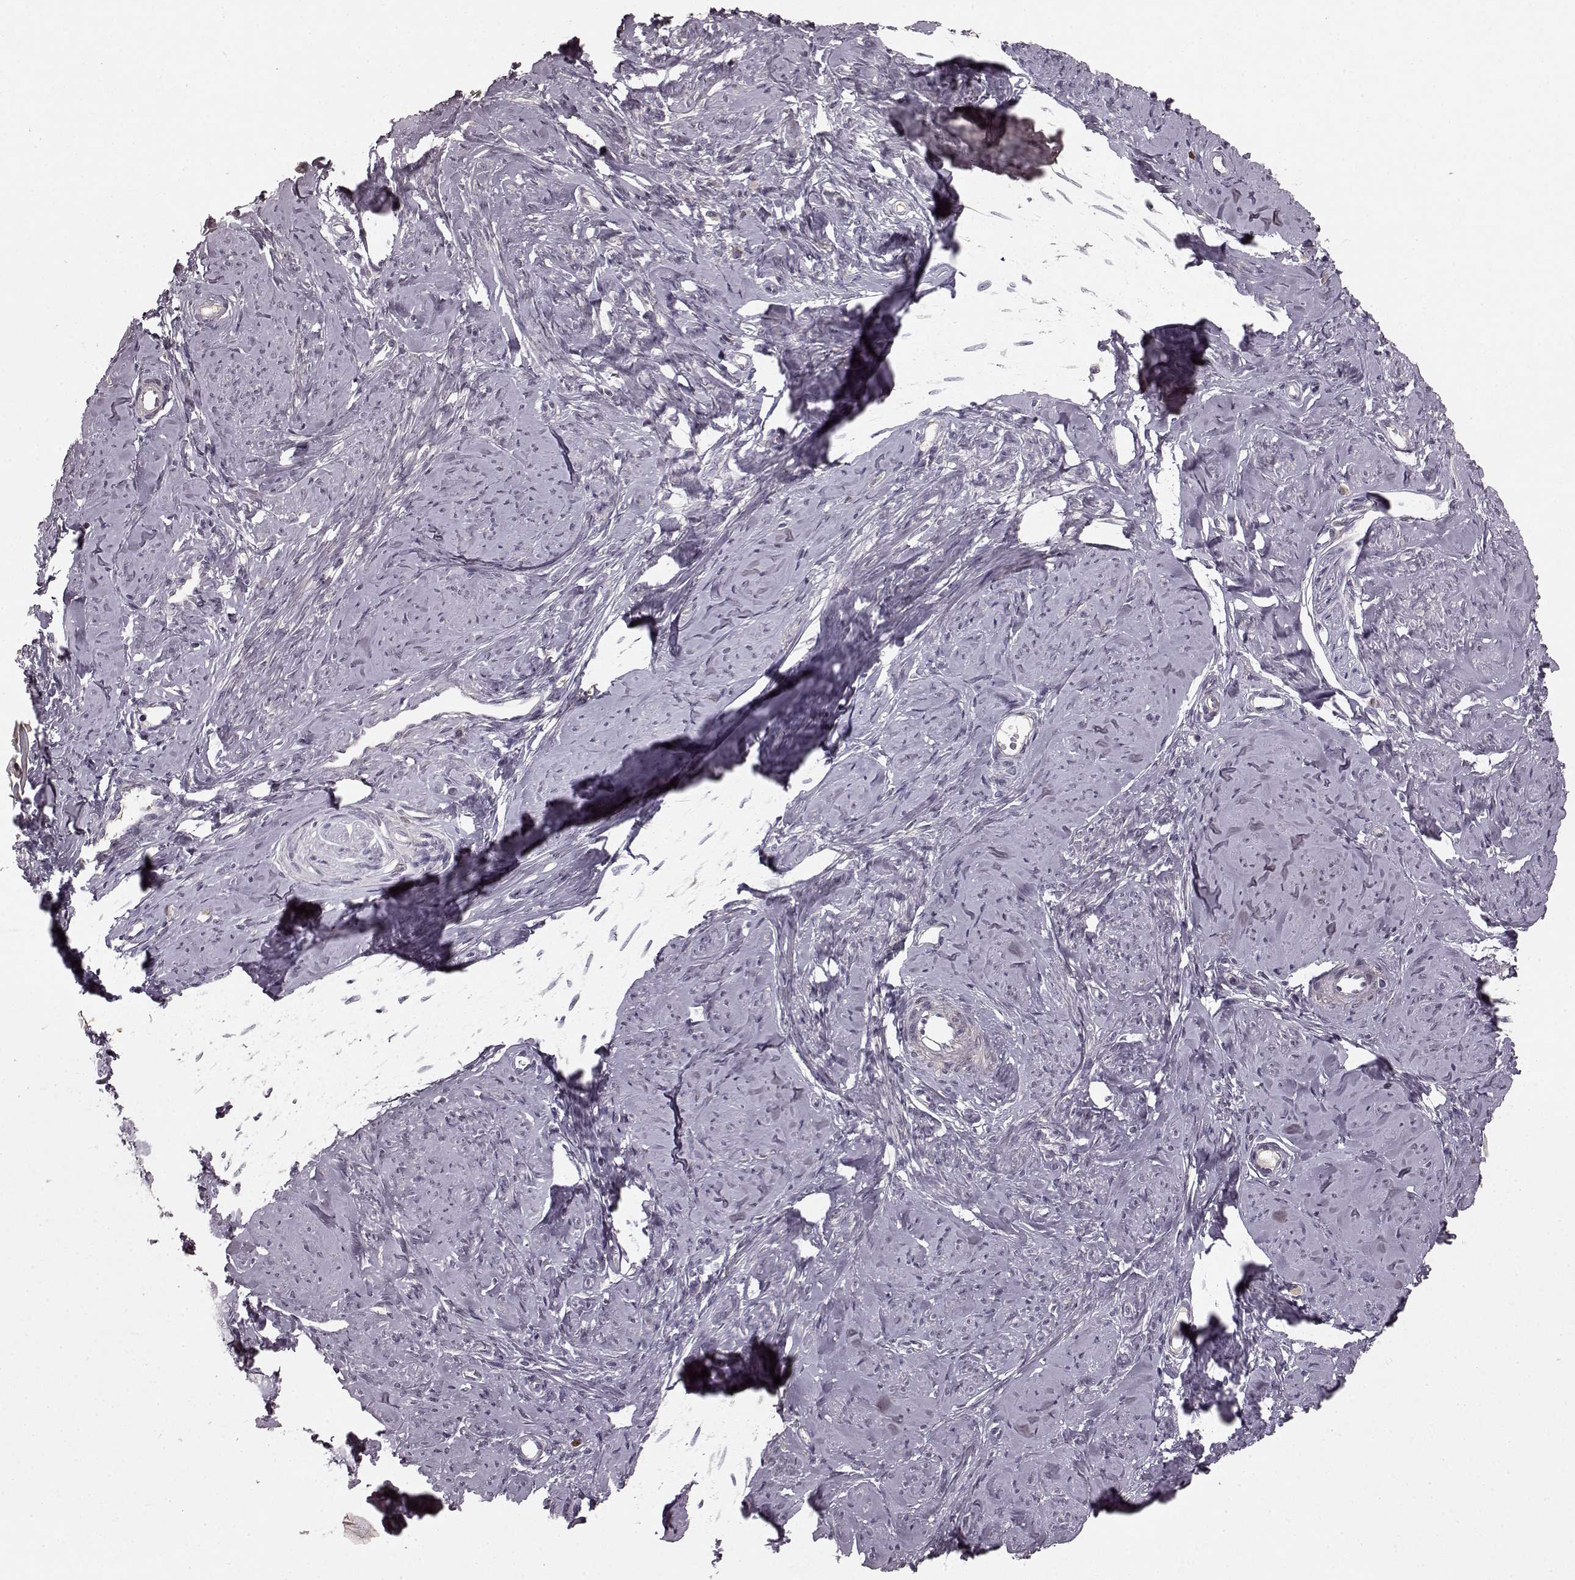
{"staining": {"intensity": "negative", "quantity": "none", "location": "none"}, "tissue": "smooth muscle", "cell_type": "Smooth muscle cells", "image_type": "normal", "snomed": [{"axis": "morphology", "description": "Normal tissue, NOS"}, {"axis": "topography", "description": "Smooth muscle"}], "caption": "Immunohistochemical staining of normal smooth muscle reveals no significant staining in smooth muscle cells. Nuclei are stained in blue.", "gene": "SLC22A18", "patient": {"sex": "female", "age": 48}}